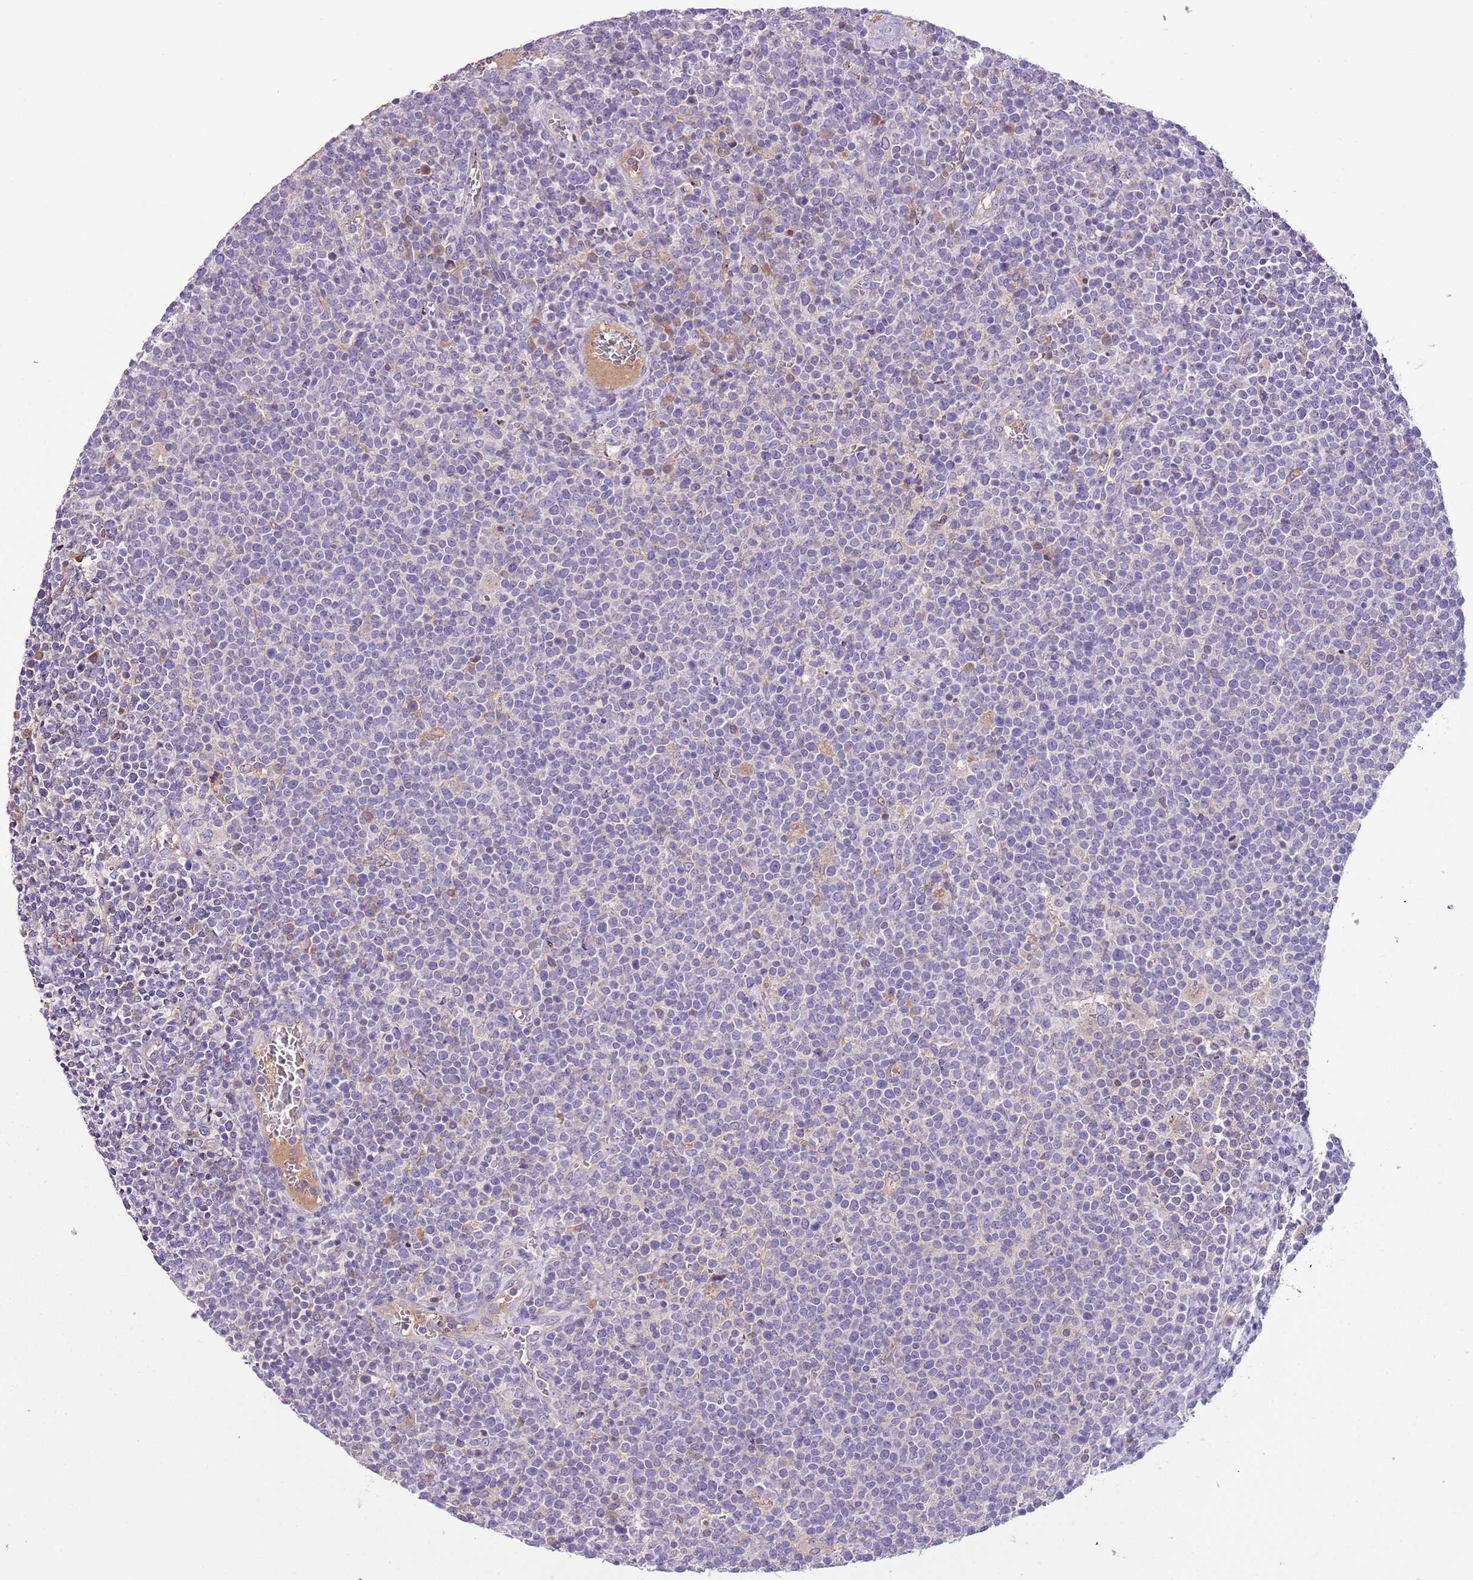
{"staining": {"intensity": "negative", "quantity": "none", "location": "none"}, "tissue": "lymphoma", "cell_type": "Tumor cells", "image_type": "cancer", "snomed": [{"axis": "morphology", "description": "Malignant lymphoma, non-Hodgkin's type, High grade"}, {"axis": "topography", "description": "Lymph node"}], "caption": "The histopathology image demonstrates no staining of tumor cells in malignant lymphoma, non-Hodgkin's type (high-grade).", "gene": "HES3", "patient": {"sex": "male", "age": 61}}